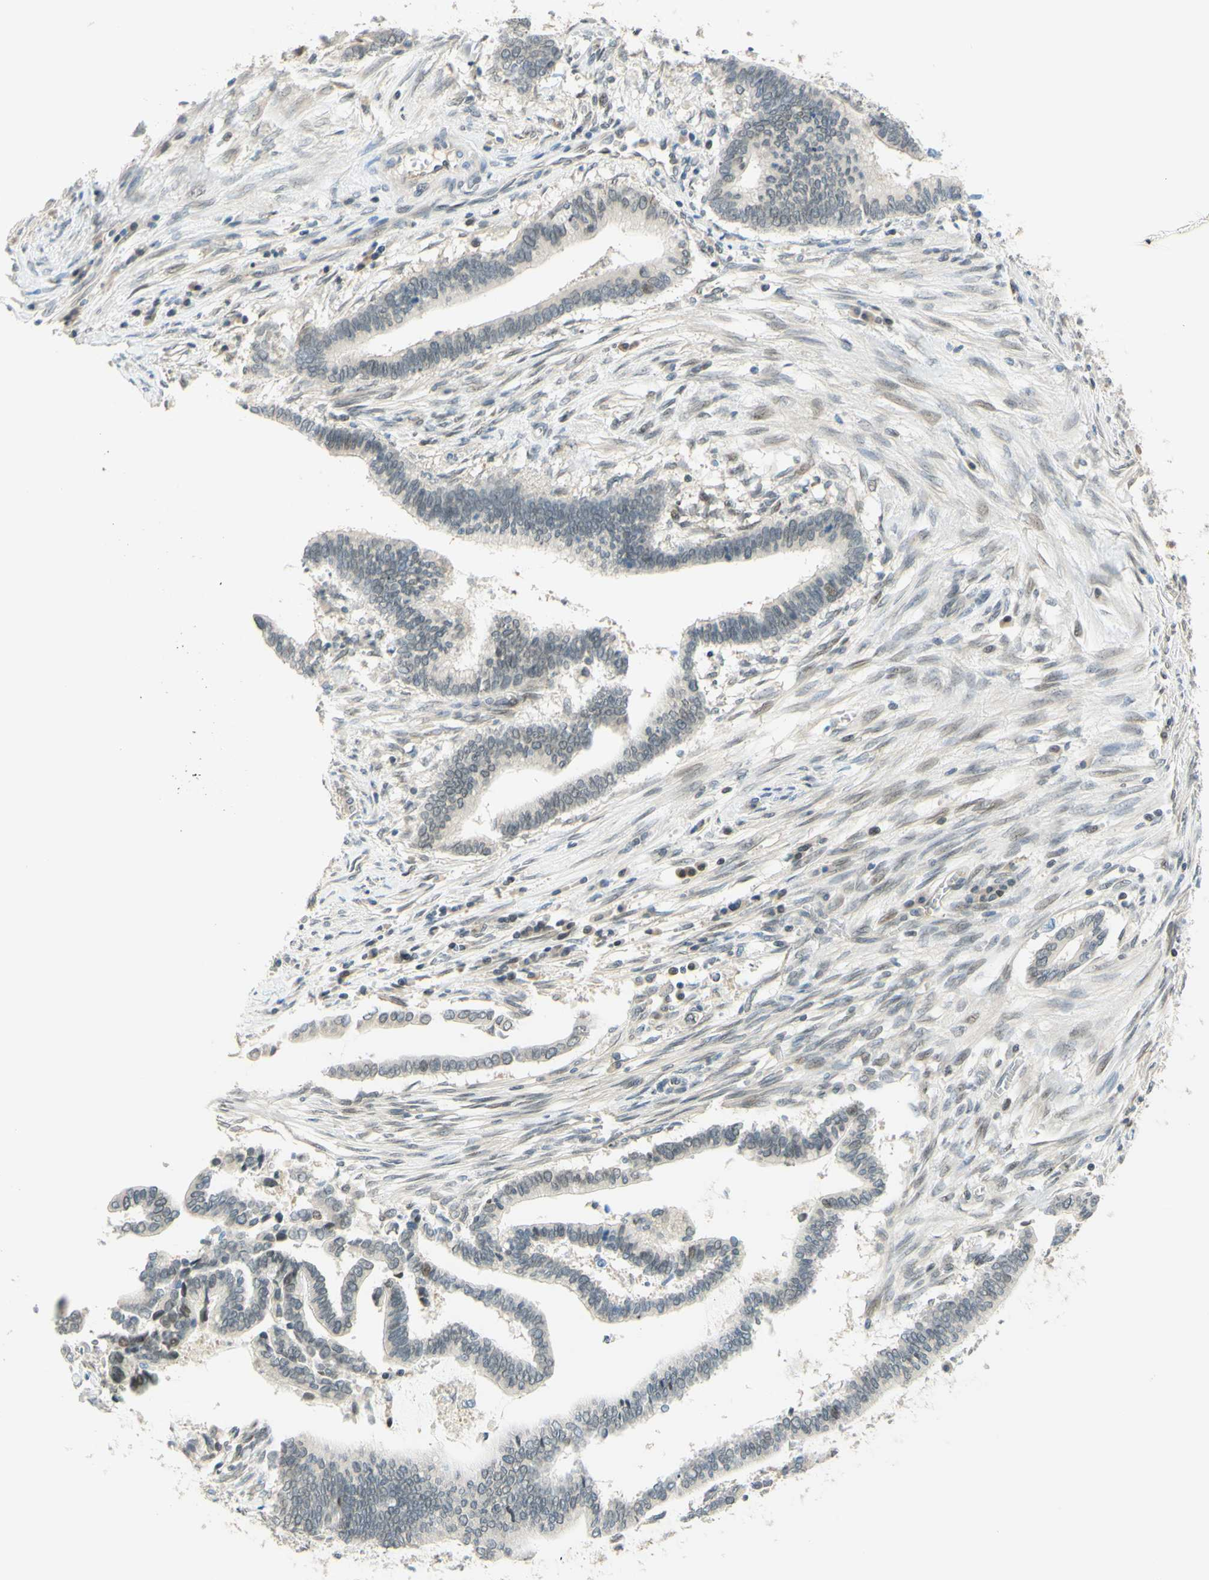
{"staining": {"intensity": "negative", "quantity": "none", "location": "none"}, "tissue": "cervical cancer", "cell_type": "Tumor cells", "image_type": "cancer", "snomed": [{"axis": "morphology", "description": "Adenocarcinoma, NOS"}, {"axis": "topography", "description": "Cervix"}], "caption": "Cervical cancer stained for a protein using immunohistochemistry demonstrates no positivity tumor cells.", "gene": "C2CD2L", "patient": {"sex": "female", "age": 44}}